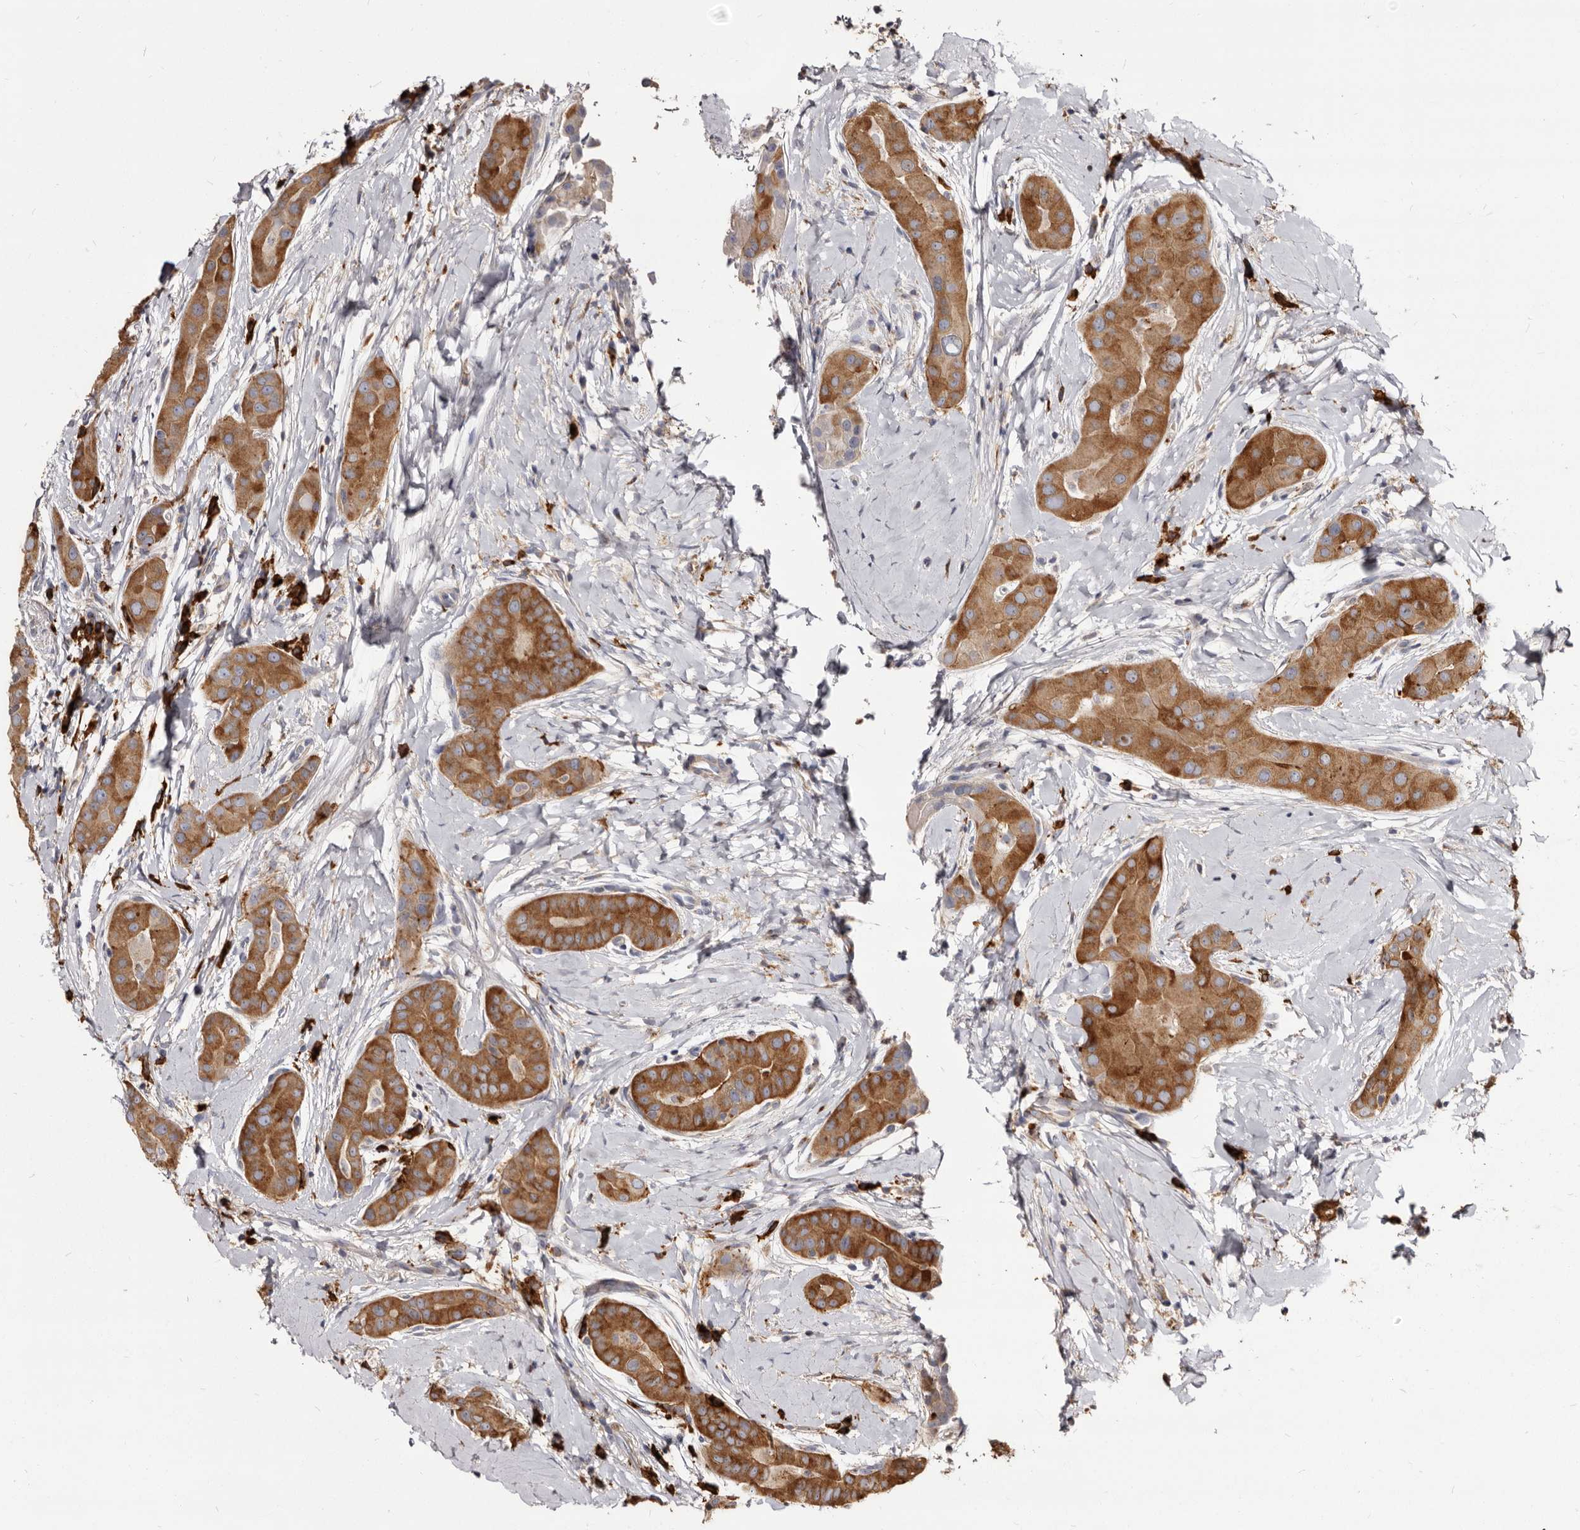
{"staining": {"intensity": "moderate", "quantity": ">75%", "location": "cytoplasmic/membranous"}, "tissue": "thyroid cancer", "cell_type": "Tumor cells", "image_type": "cancer", "snomed": [{"axis": "morphology", "description": "Papillary adenocarcinoma, NOS"}, {"axis": "topography", "description": "Thyroid gland"}], "caption": "IHC of thyroid cancer (papillary adenocarcinoma) reveals medium levels of moderate cytoplasmic/membranous expression in about >75% of tumor cells. The protein of interest is shown in brown color, while the nuclei are stained blue.", "gene": "TPD52", "patient": {"sex": "male", "age": 33}}